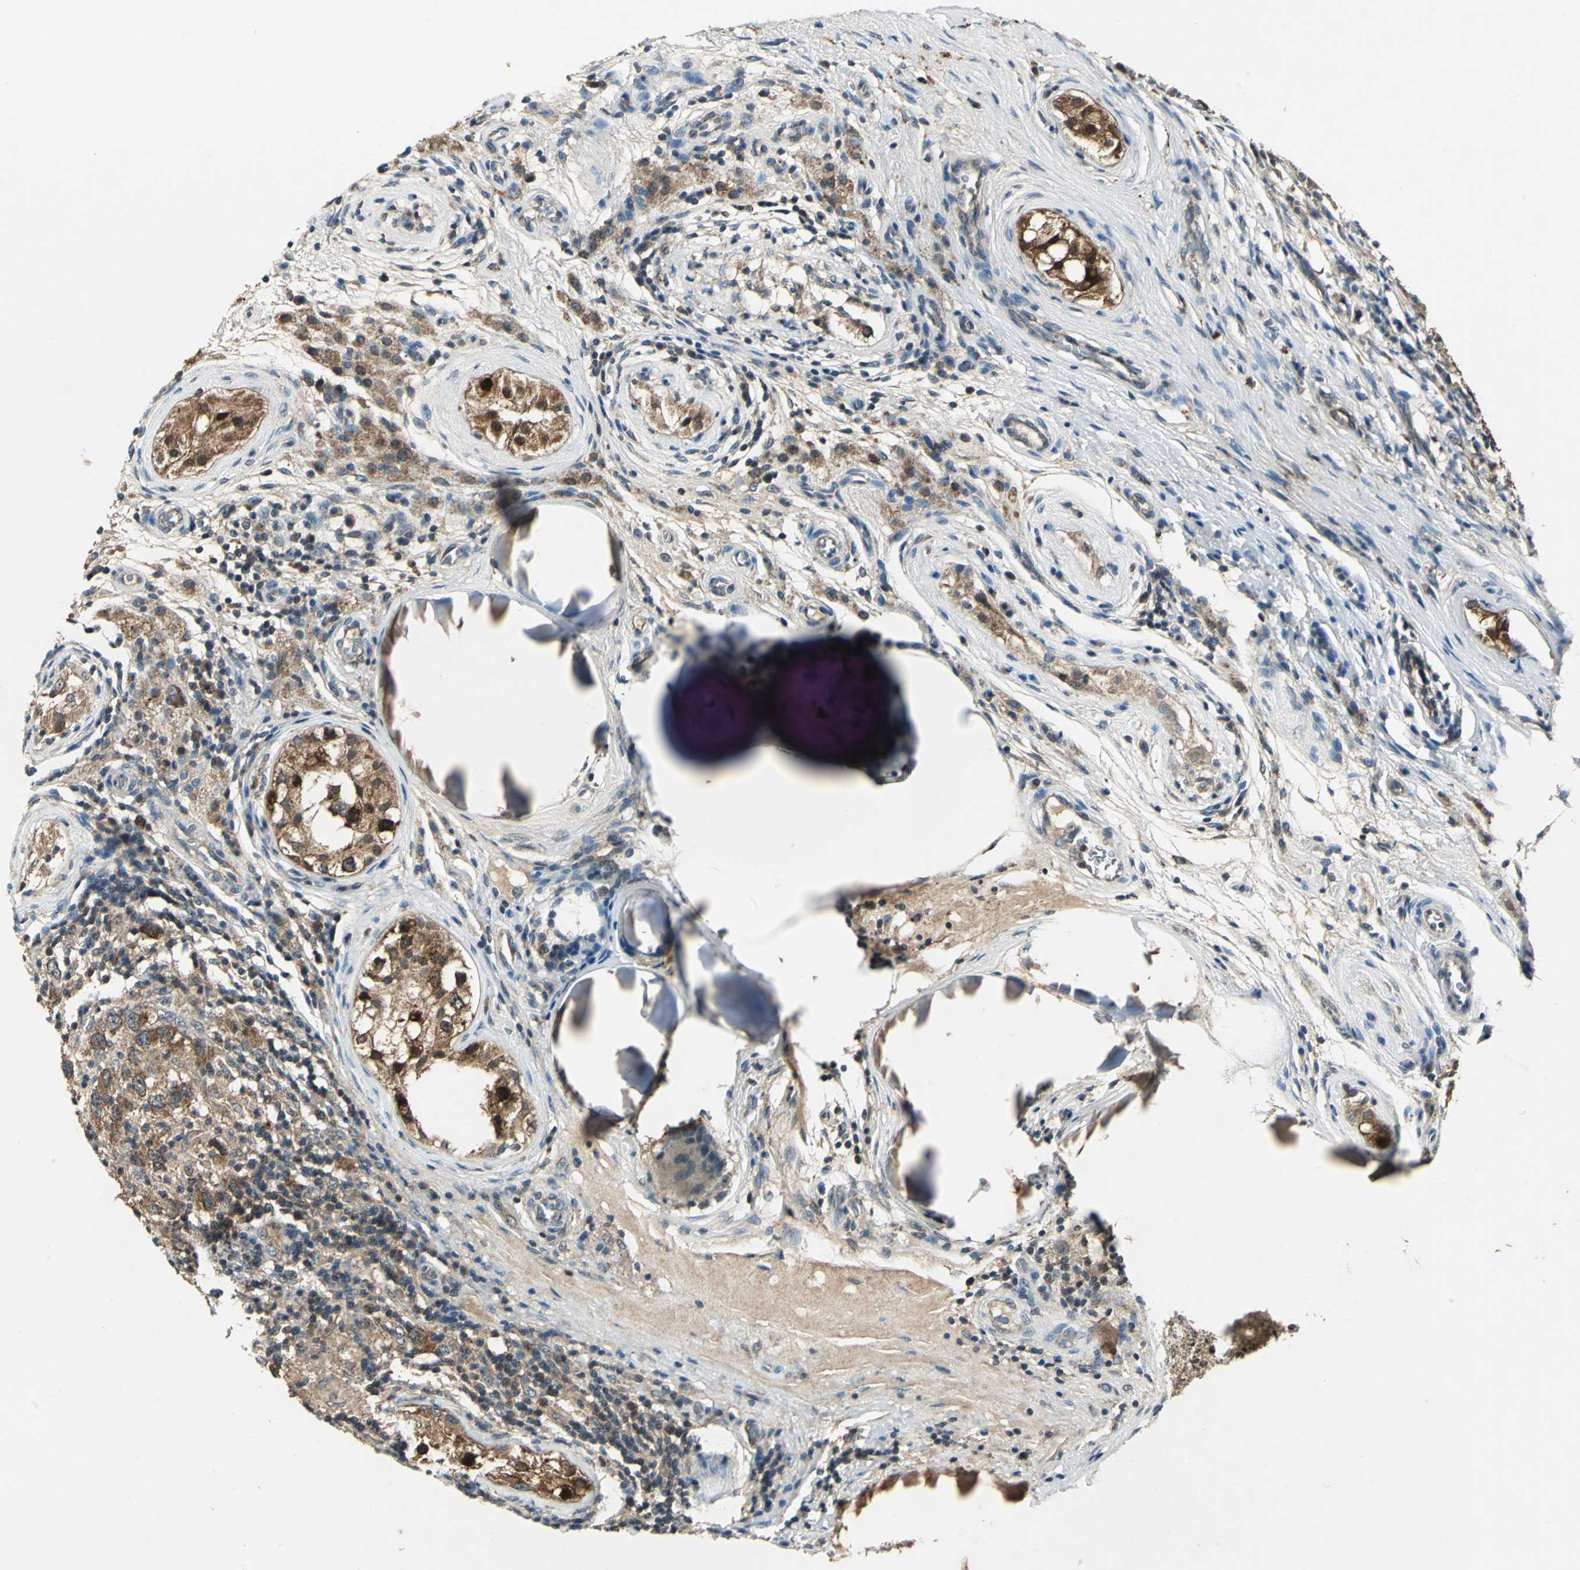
{"staining": {"intensity": "moderate", "quantity": ">75%", "location": "cytoplasmic/membranous,nuclear"}, "tissue": "testis cancer", "cell_type": "Tumor cells", "image_type": "cancer", "snomed": [{"axis": "morphology", "description": "Carcinoma, Embryonal, NOS"}, {"axis": "topography", "description": "Testis"}], "caption": "Immunohistochemistry image of embryonal carcinoma (testis) stained for a protein (brown), which reveals medium levels of moderate cytoplasmic/membranous and nuclear positivity in approximately >75% of tumor cells.", "gene": "AHSA1", "patient": {"sex": "male", "age": 21}}